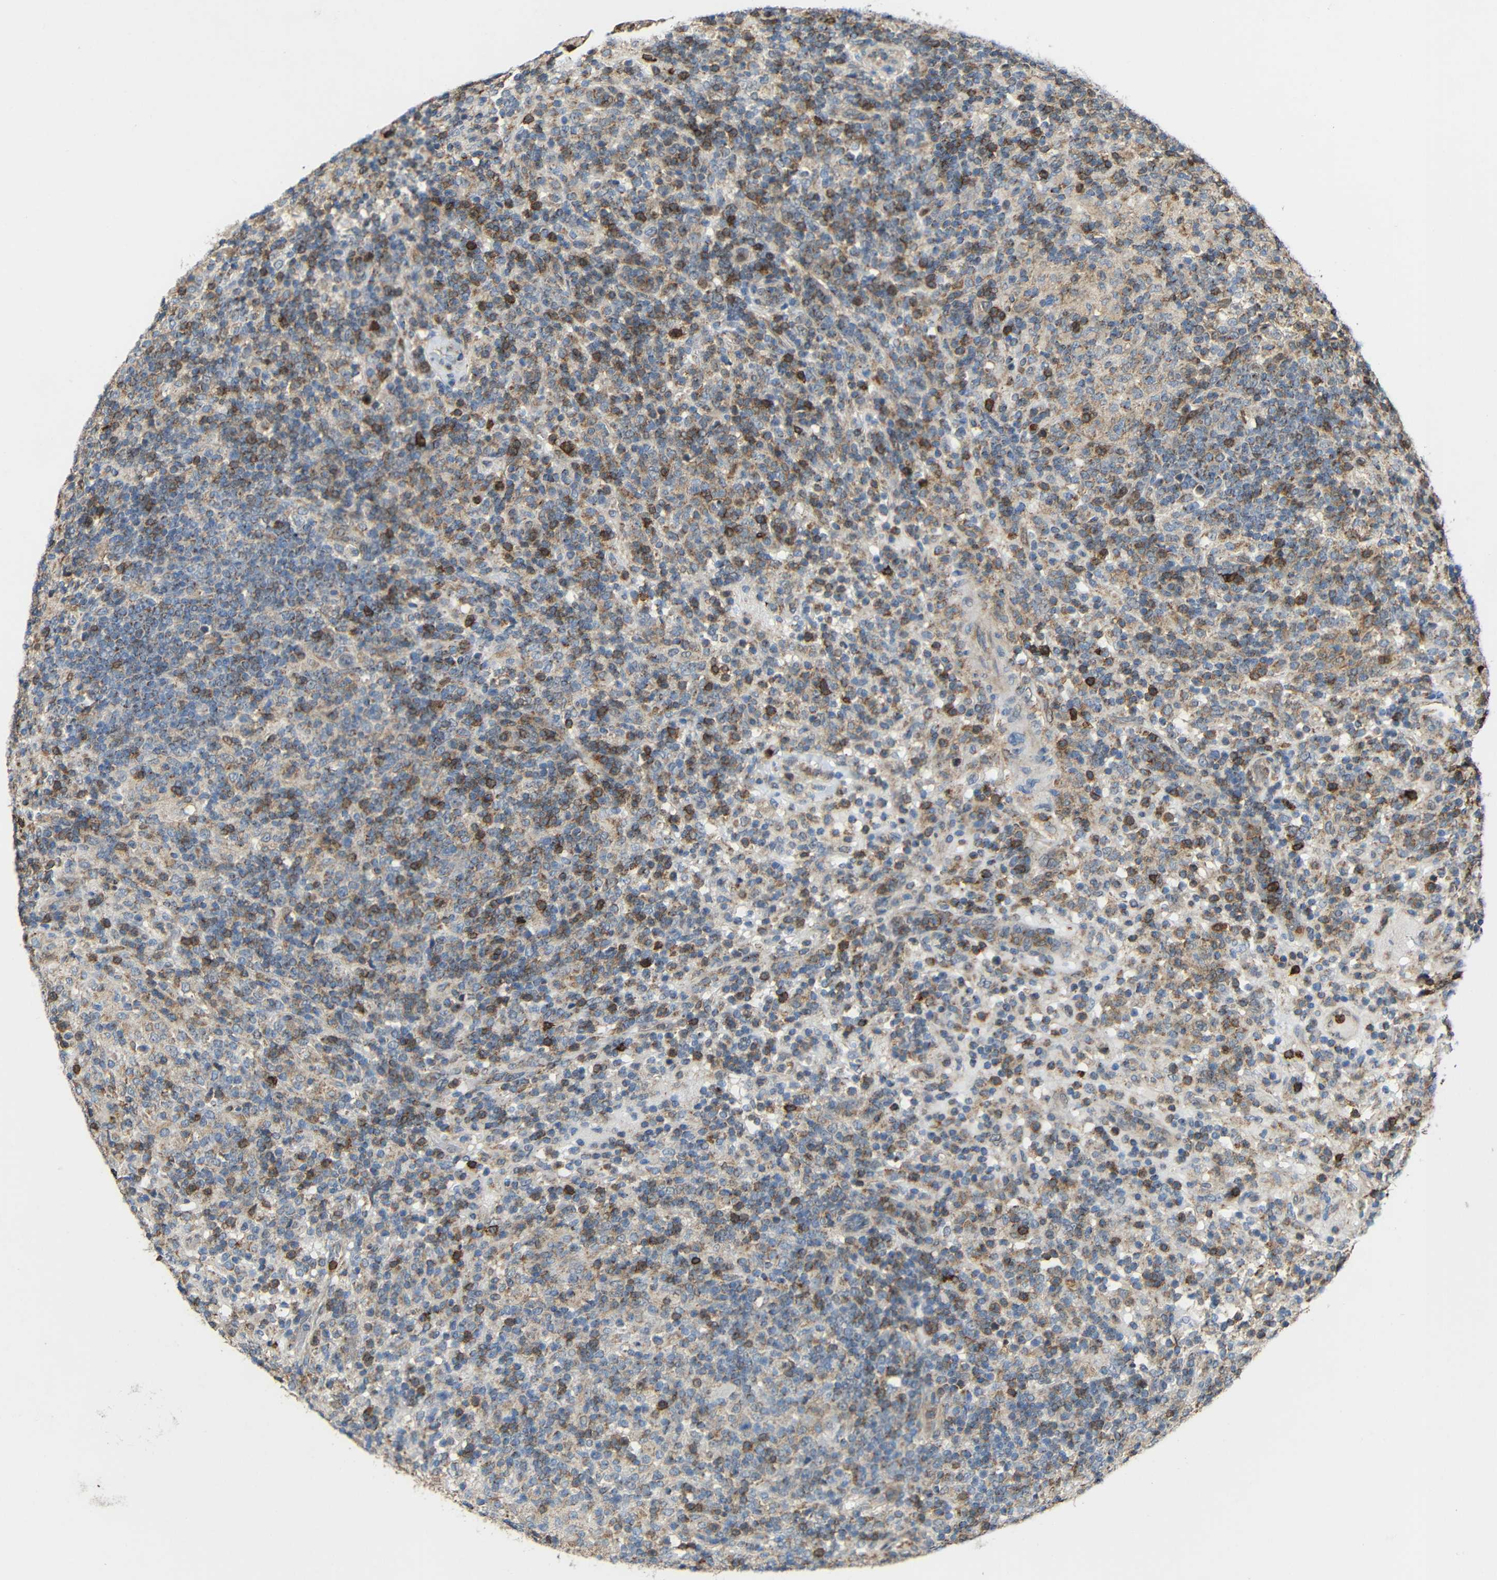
{"staining": {"intensity": "weak", "quantity": "25%-75%", "location": "cytoplasmic/membranous"}, "tissue": "lymphoma", "cell_type": "Tumor cells", "image_type": "cancer", "snomed": [{"axis": "morphology", "description": "Hodgkin's disease, NOS"}, {"axis": "topography", "description": "Lymph node"}], "caption": "Hodgkin's disease stained with a brown dye demonstrates weak cytoplasmic/membranous positive positivity in approximately 25%-75% of tumor cells.", "gene": "C1GALT1", "patient": {"sex": "male", "age": 70}}